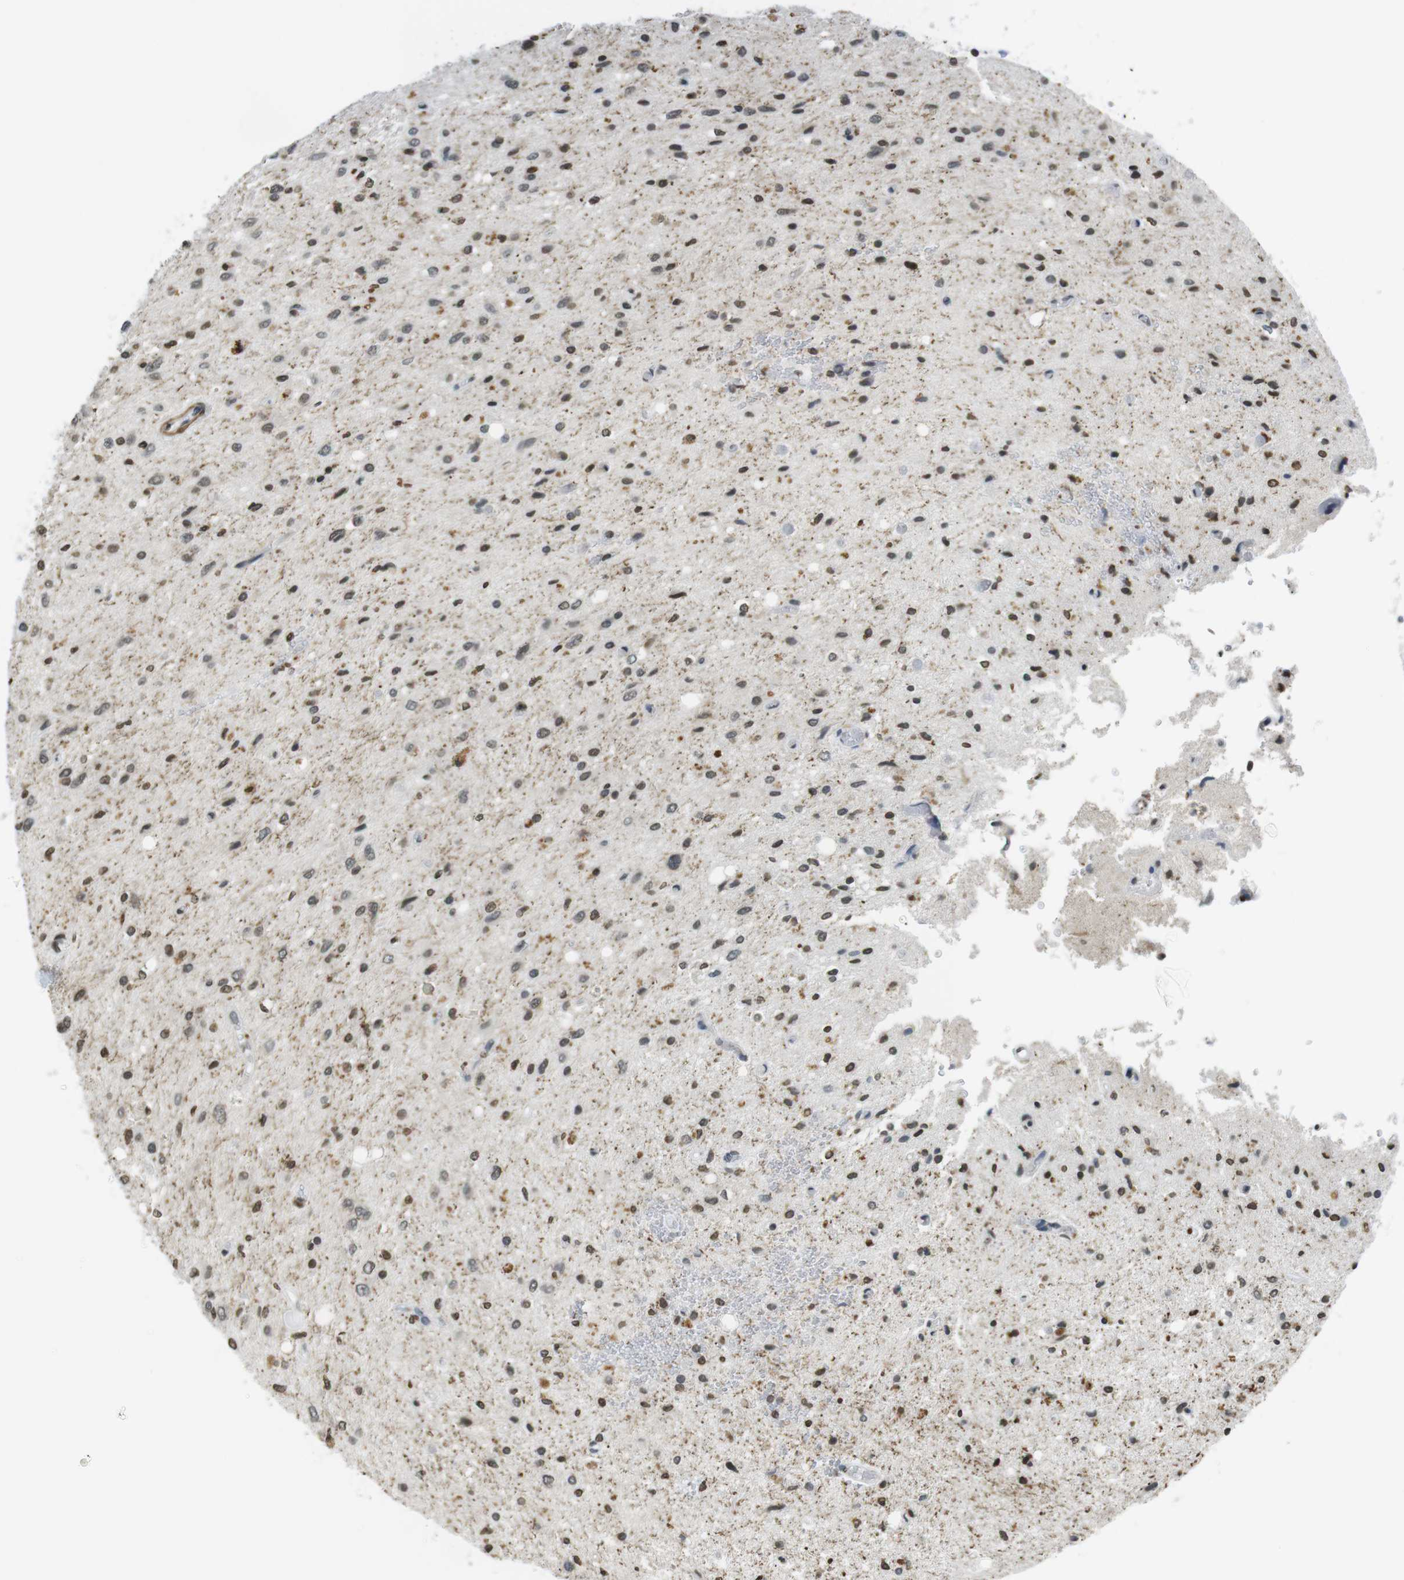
{"staining": {"intensity": "moderate", "quantity": ">75%", "location": "nuclear"}, "tissue": "glioma", "cell_type": "Tumor cells", "image_type": "cancer", "snomed": [{"axis": "morphology", "description": "Glioma, malignant, Low grade"}, {"axis": "topography", "description": "Brain"}], "caption": "Immunohistochemical staining of malignant low-grade glioma shows medium levels of moderate nuclear protein expression in approximately >75% of tumor cells.", "gene": "USP7", "patient": {"sex": "male", "age": 77}}